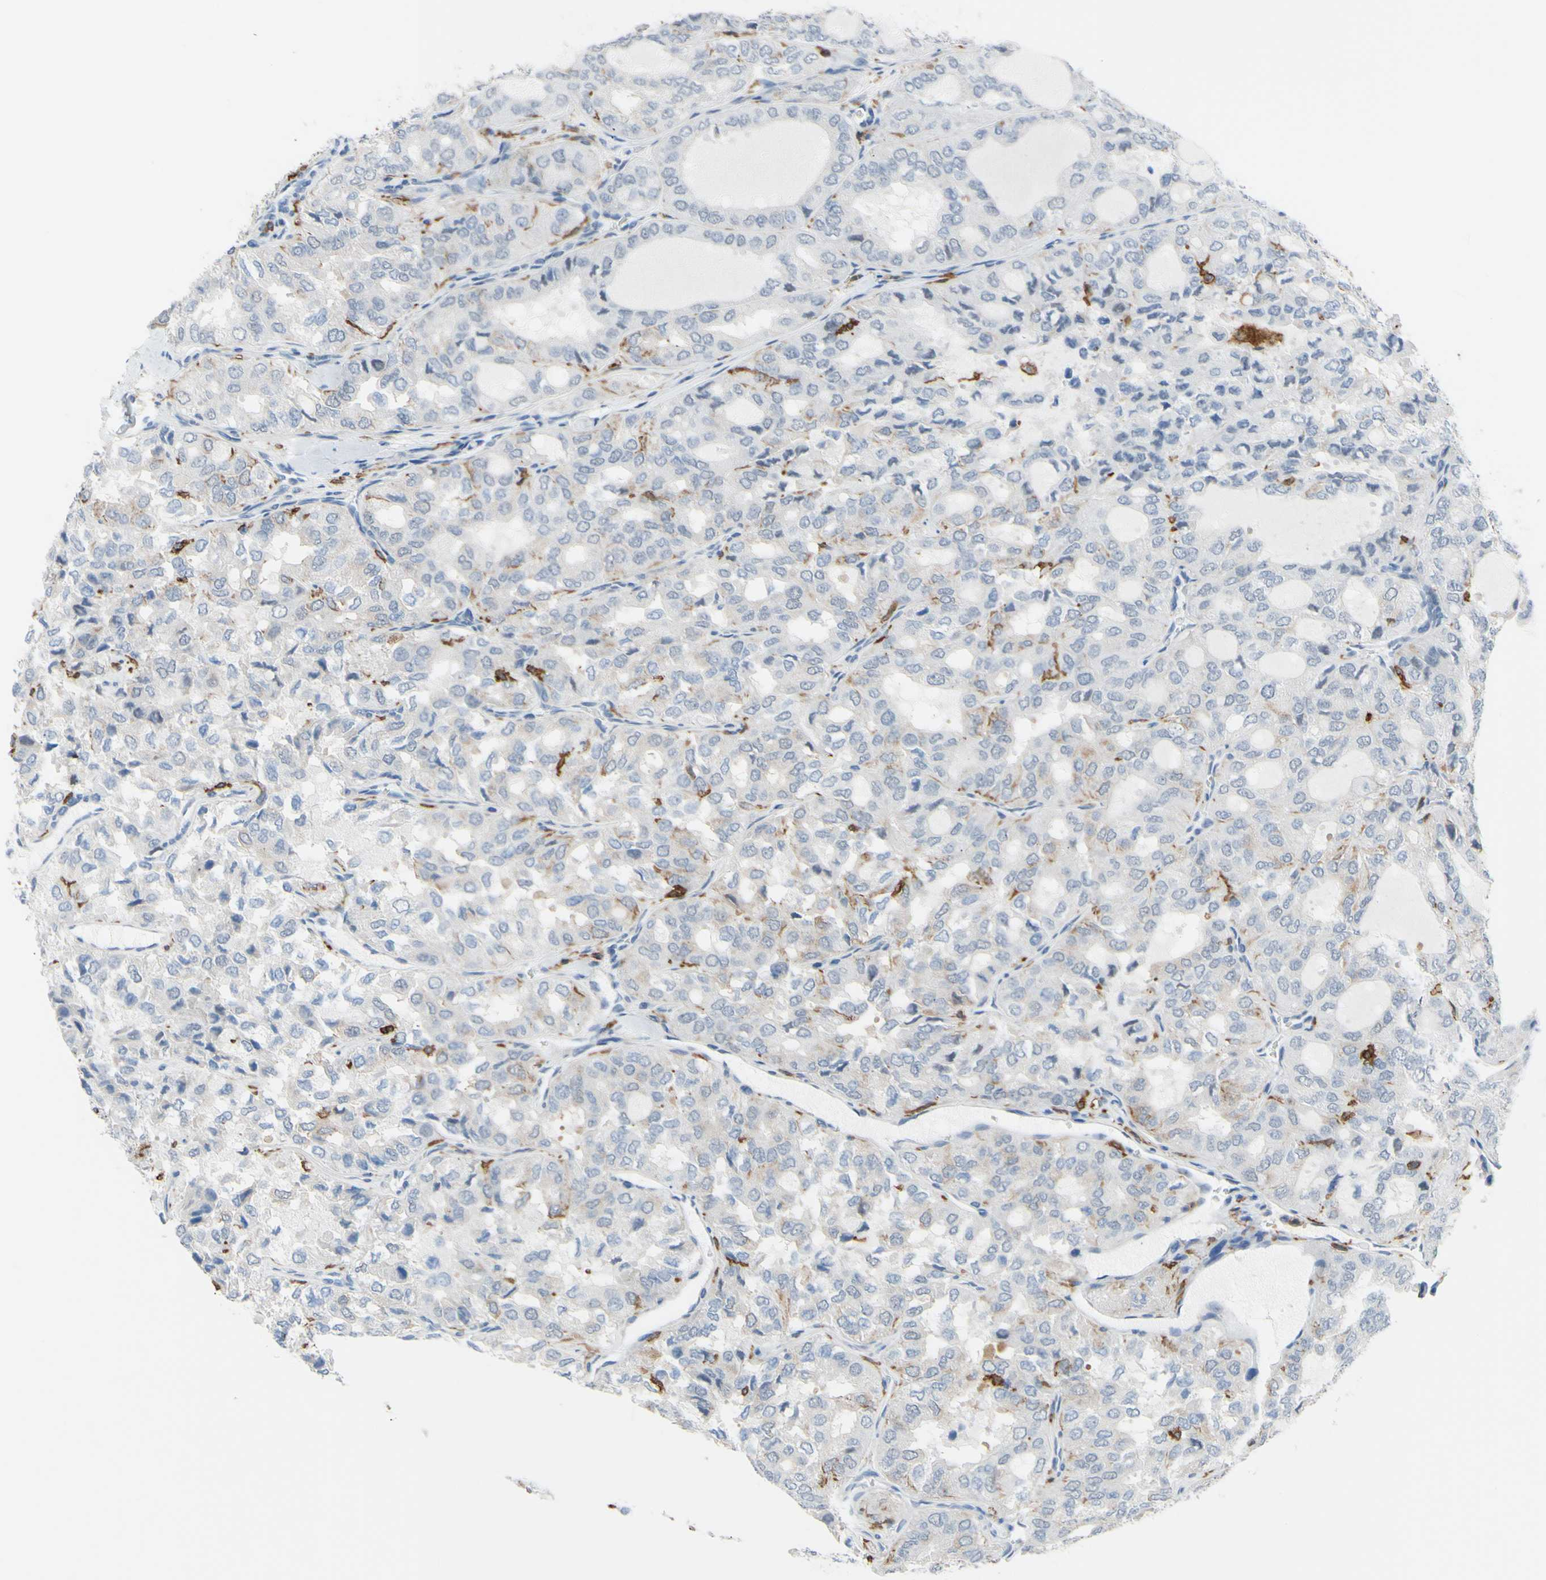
{"staining": {"intensity": "negative", "quantity": "none", "location": "none"}, "tissue": "thyroid cancer", "cell_type": "Tumor cells", "image_type": "cancer", "snomed": [{"axis": "morphology", "description": "Follicular adenoma carcinoma, NOS"}, {"axis": "topography", "description": "Thyroid gland"}], "caption": "The image reveals no staining of tumor cells in thyroid follicular adenoma carcinoma. (DAB (3,3'-diaminobenzidine) IHC visualized using brightfield microscopy, high magnification).", "gene": "FCGR2A", "patient": {"sex": "male", "age": 75}}